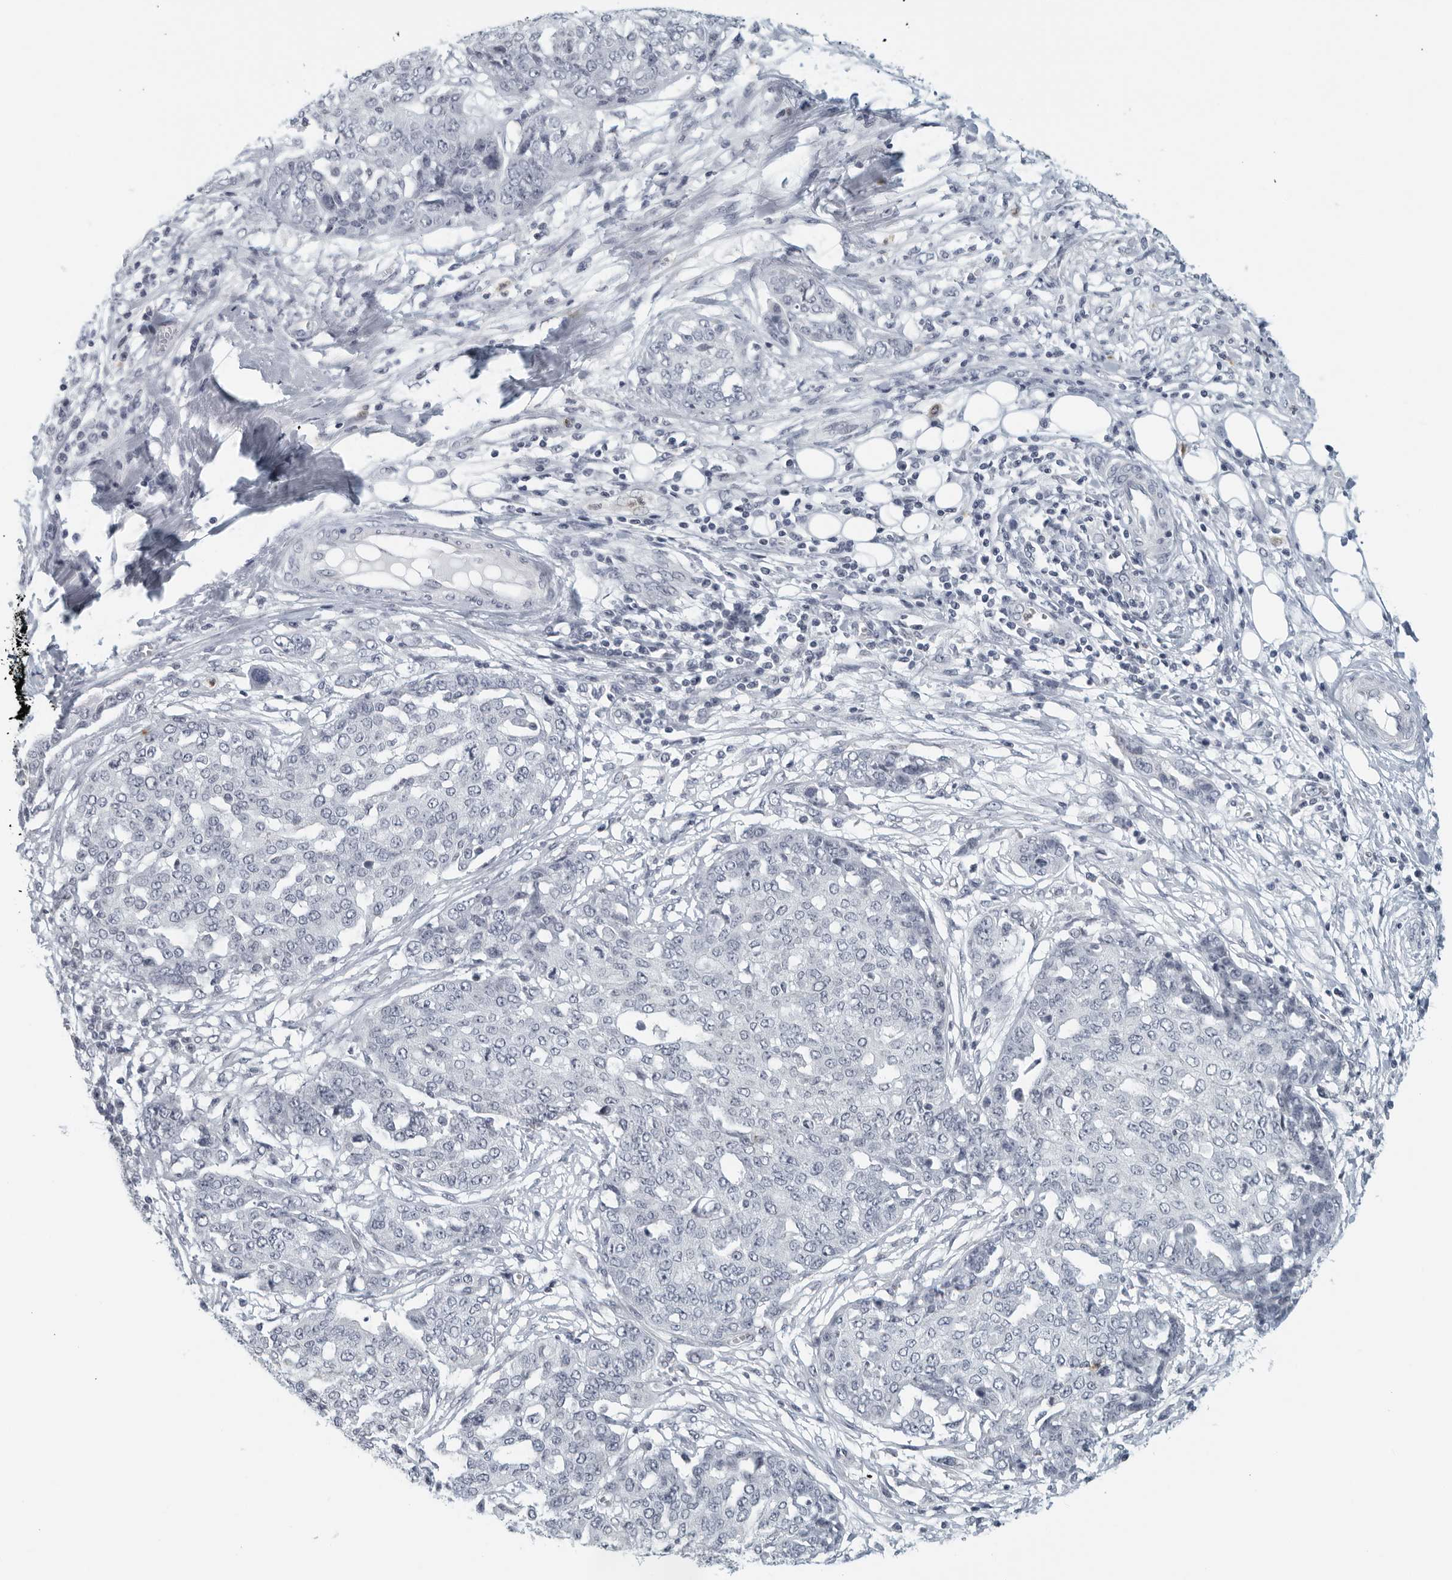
{"staining": {"intensity": "negative", "quantity": "none", "location": "none"}, "tissue": "ovarian cancer", "cell_type": "Tumor cells", "image_type": "cancer", "snomed": [{"axis": "morphology", "description": "Cystadenocarcinoma, serous, NOS"}, {"axis": "topography", "description": "Soft tissue"}, {"axis": "topography", "description": "Ovary"}], "caption": "Micrograph shows no significant protein expression in tumor cells of ovarian serous cystadenocarcinoma.", "gene": "KLK7", "patient": {"sex": "female", "age": 57}}